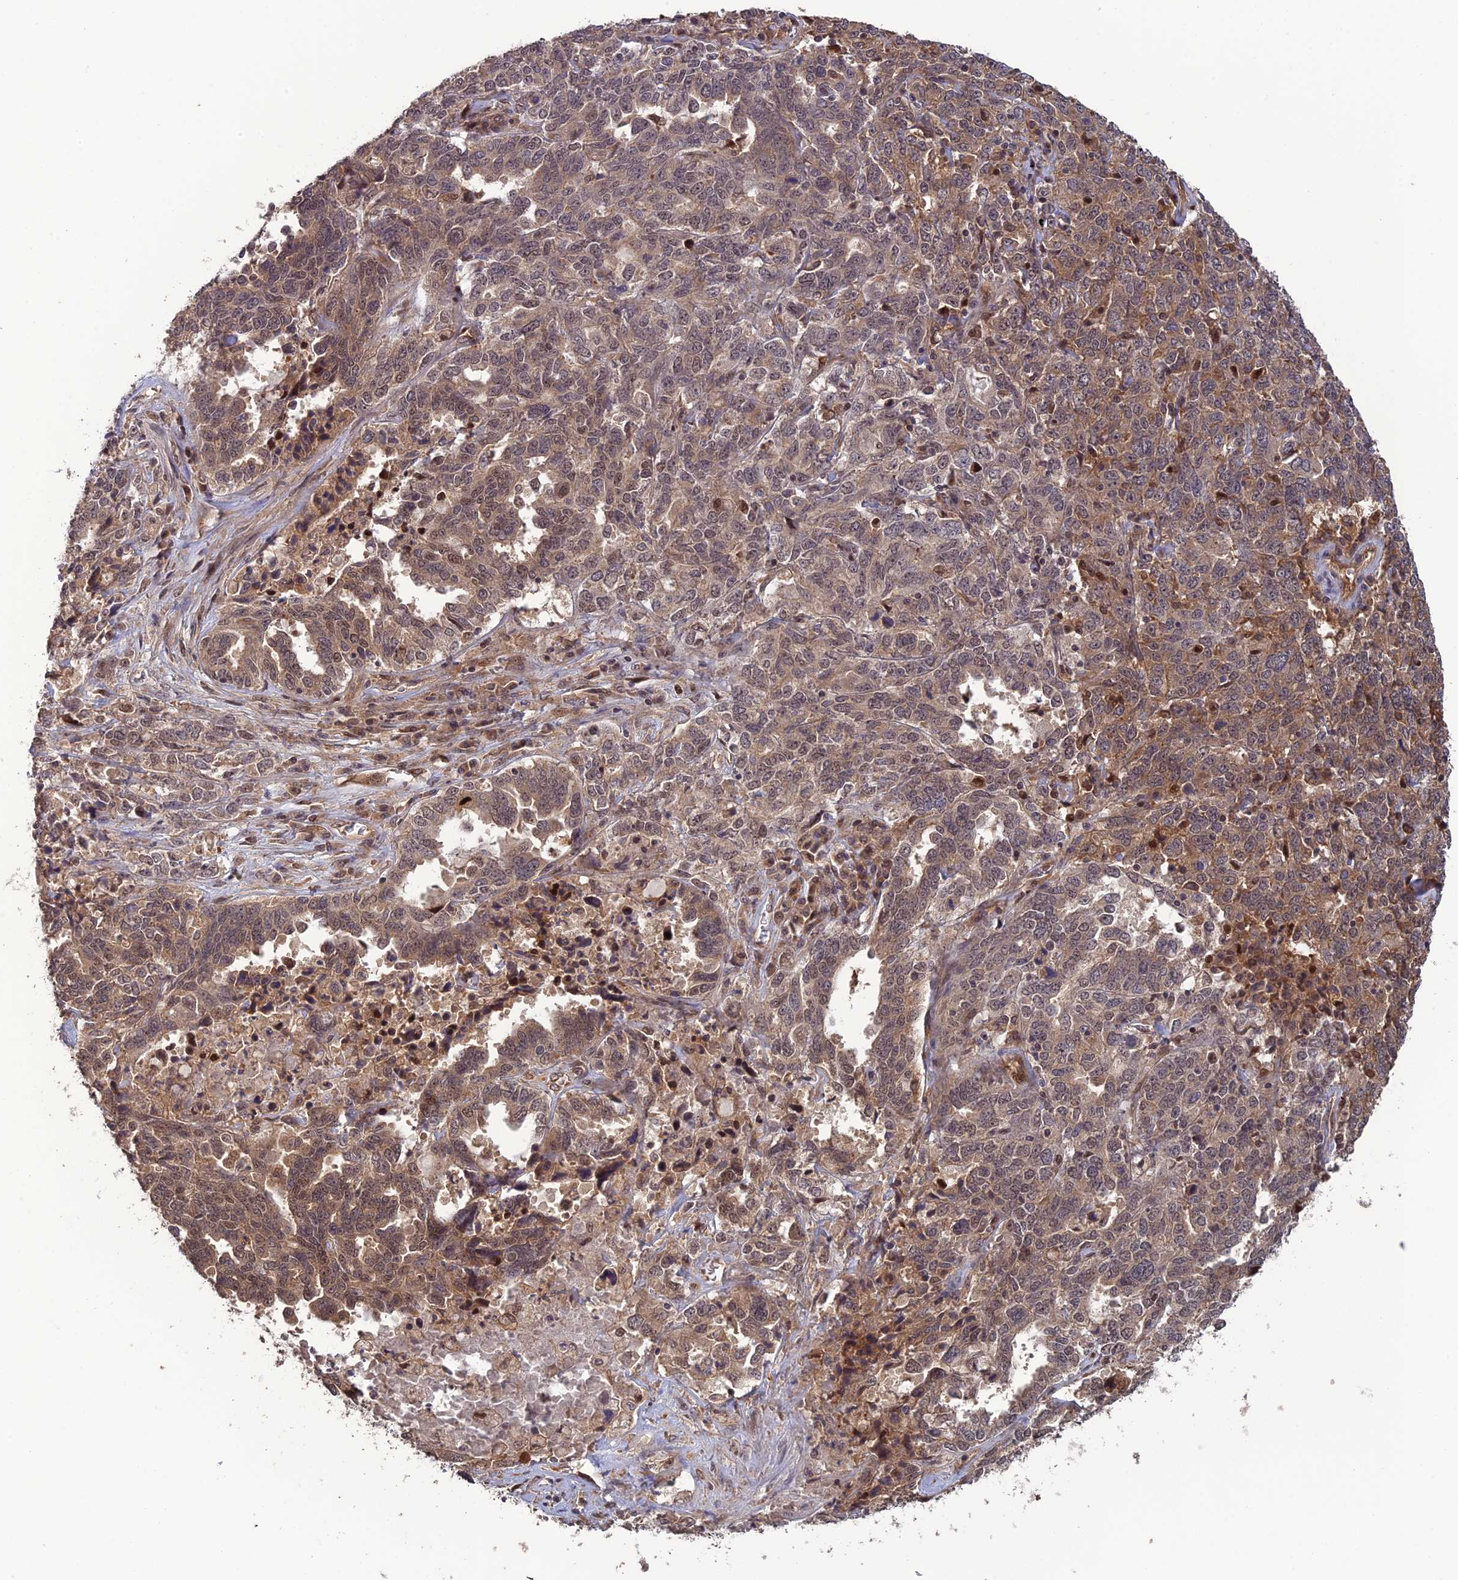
{"staining": {"intensity": "weak", "quantity": ">75%", "location": "cytoplasmic/membranous"}, "tissue": "ovarian cancer", "cell_type": "Tumor cells", "image_type": "cancer", "snomed": [{"axis": "morphology", "description": "Carcinoma, endometroid"}, {"axis": "topography", "description": "Ovary"}], "caption": "Ovarian cancer stained for a protein displays weak cytoplasmic/membranous positivity in tumor cells.", "gene": "LIN37", "patient": {"sex": "female", "age": 62}}